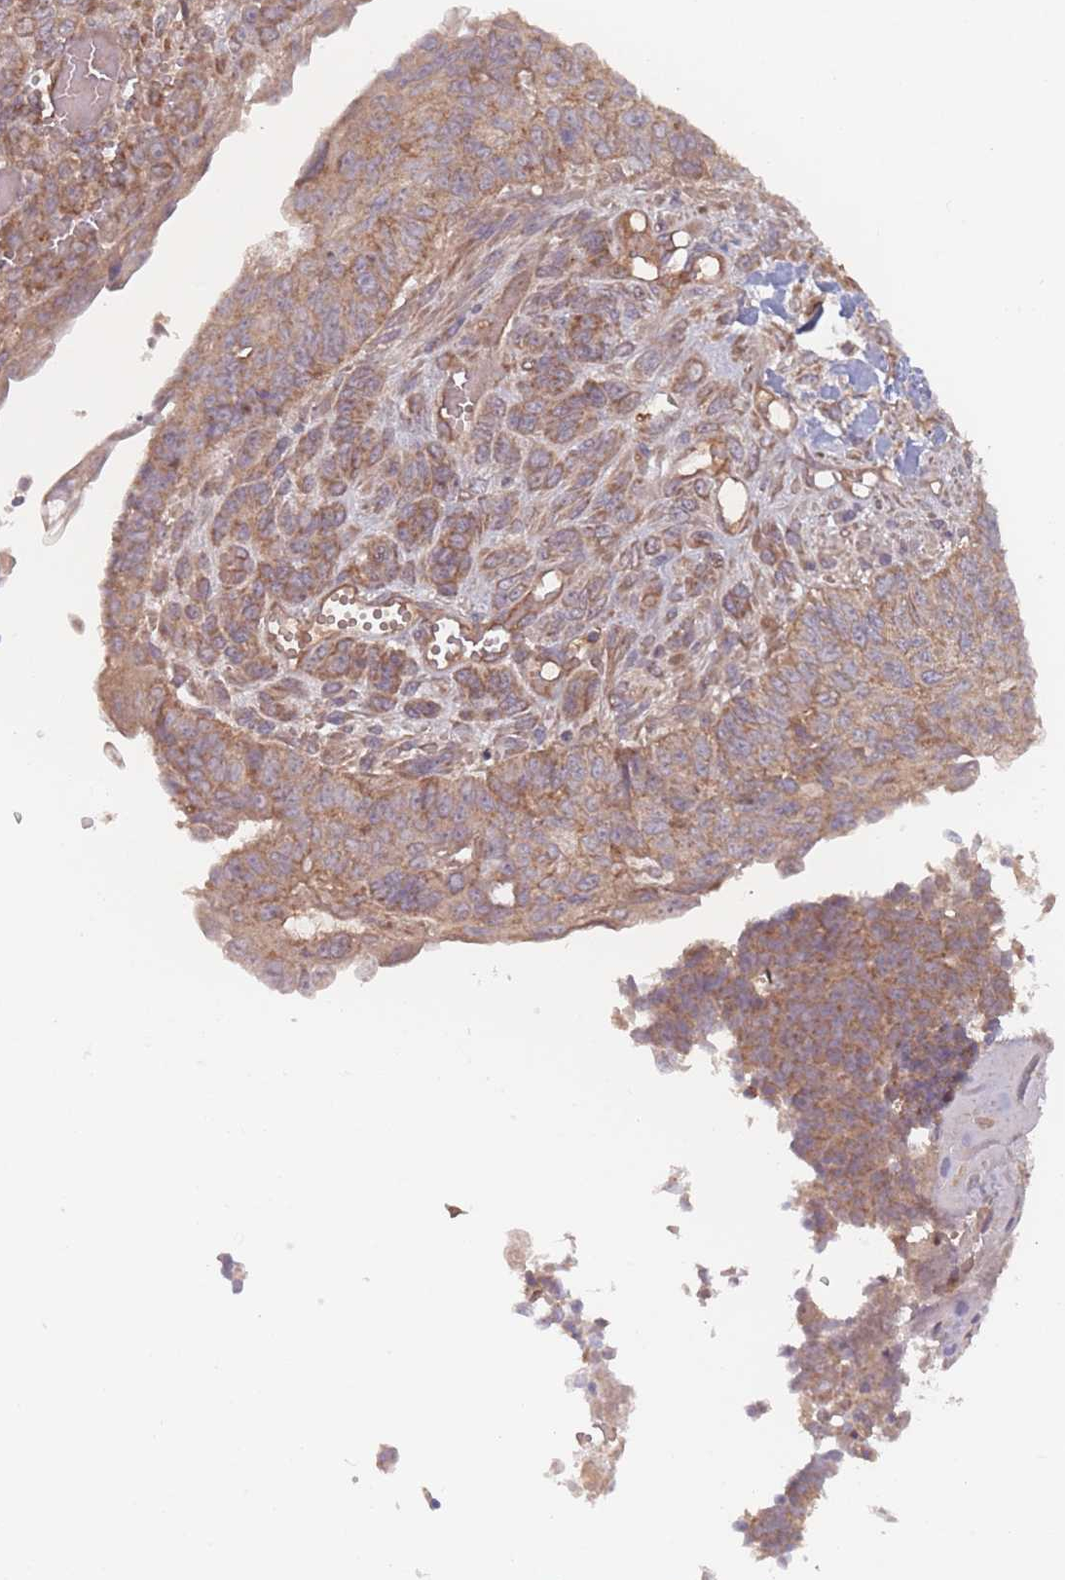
{"staining": {"intensity": "moderate", "quantity": ">75%", "location": "cytoplasmic/membranous"}, "tissue": "endometrial cancer", "cell_type": "Tumor cells", "image_type": "cancer", "snomed": [{"axis": "morphology", "description": "Adenocarcinoma, NOS"}, {"axis": "topography", "description": "Endometrium"}], "caption": "Adenocarcinoma (endometrial) stained with IHC exhibits moderate cytoplasmic/membranous expression in about >75% of tumor cells.", "gene": "ATP5MG", "patient": {"sex": "female", "age": 32}}